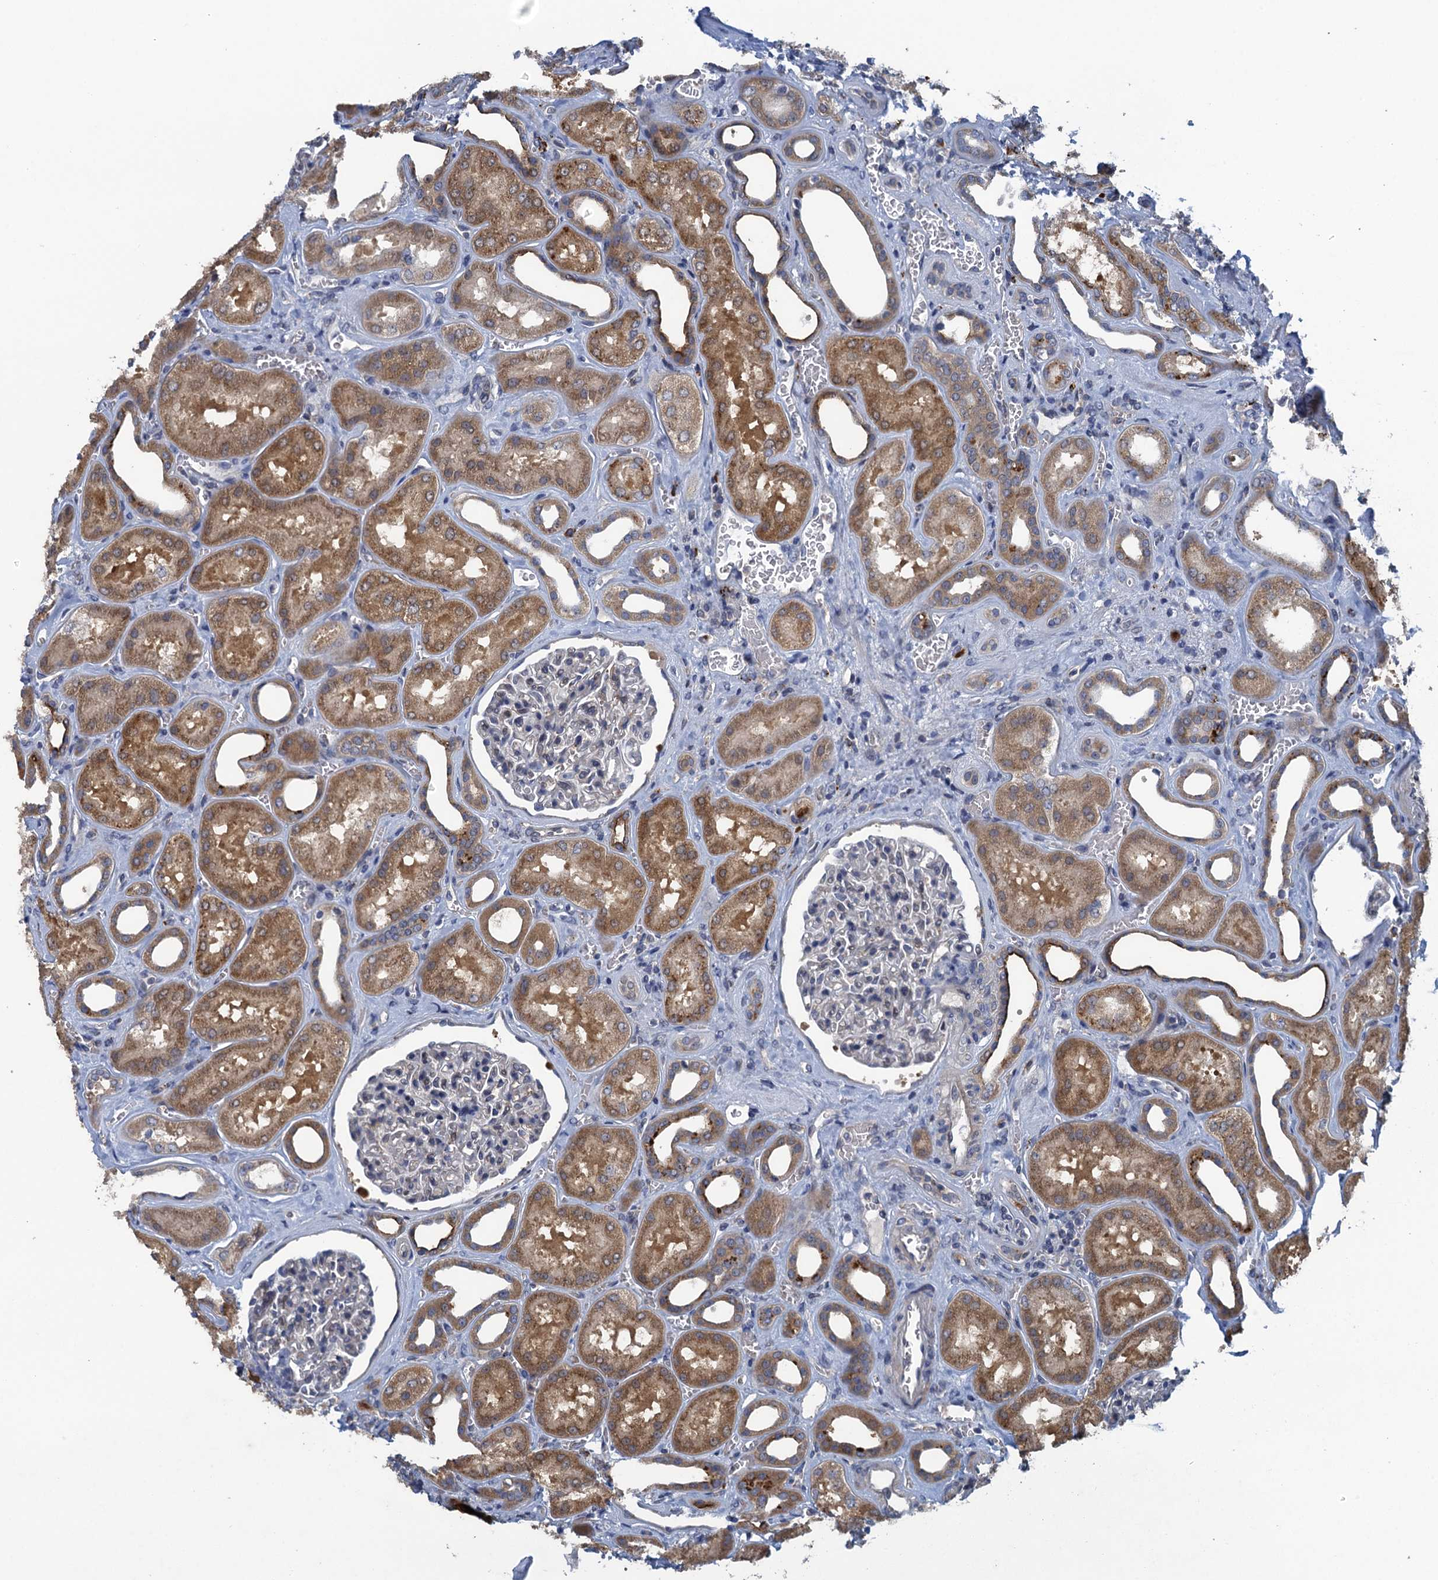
{"staining": {"intensity": "negative", "quantity": "none", "location": "none"}, "tissue": "kidney", "cell_type": "Cells in glomeruli", "image_type": "normal", "snomed": [{"axis": "morphology", "description": "Normal tissue, NOS"}, {"axis": "morphology", "description": "Adenocarcinoma, NOS"}, {"axis": "topography", "description": "Kidney"}], "caption": "Image shows no protein staining in cells in glomeruli of benign kidney.", "gene": "KBTBD8", "patient": {"sex": "female", "age": 68}}